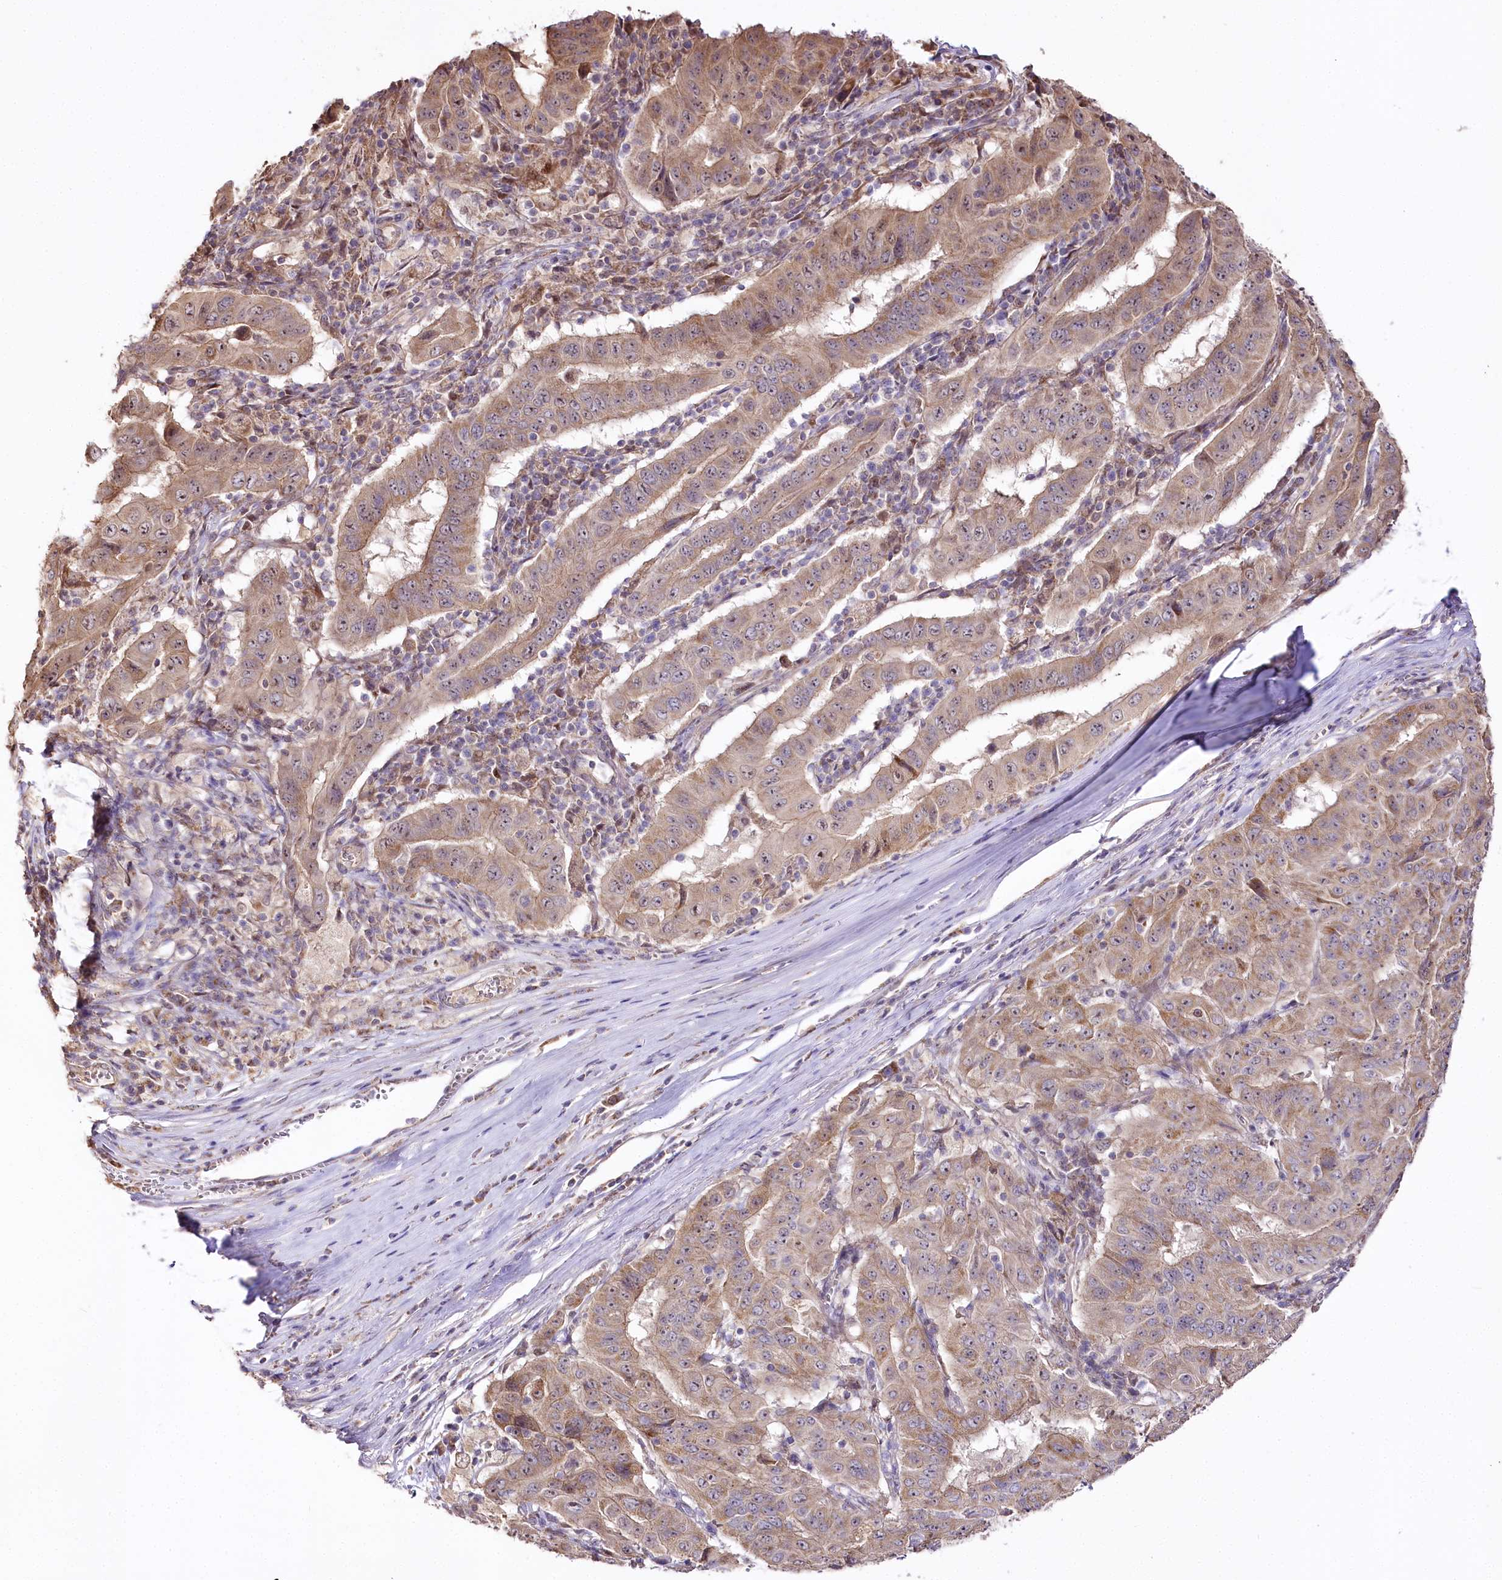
{"staining": {"intensity": "weak", "quantity": ">75%", "location": "cytoplasmic/membranous"}, "tissue": "pancreatic cancer", "cell_type": "Tumor cells", "image_type": "cancer", "snomed": [{"axis": "morphology", "description": "Adenocarcinoma, NOS"}, {"axis": "topography", "description": "Pancreas"}], "caption": "This is an image of immunohistochemistry staining of pancreatic adenocarcinoma, which shows weak positivity in the cytoplasmic/membranous of tumor cells.", "gene": "ZNF226", "patient": {"sex": "male", "age": 63}}